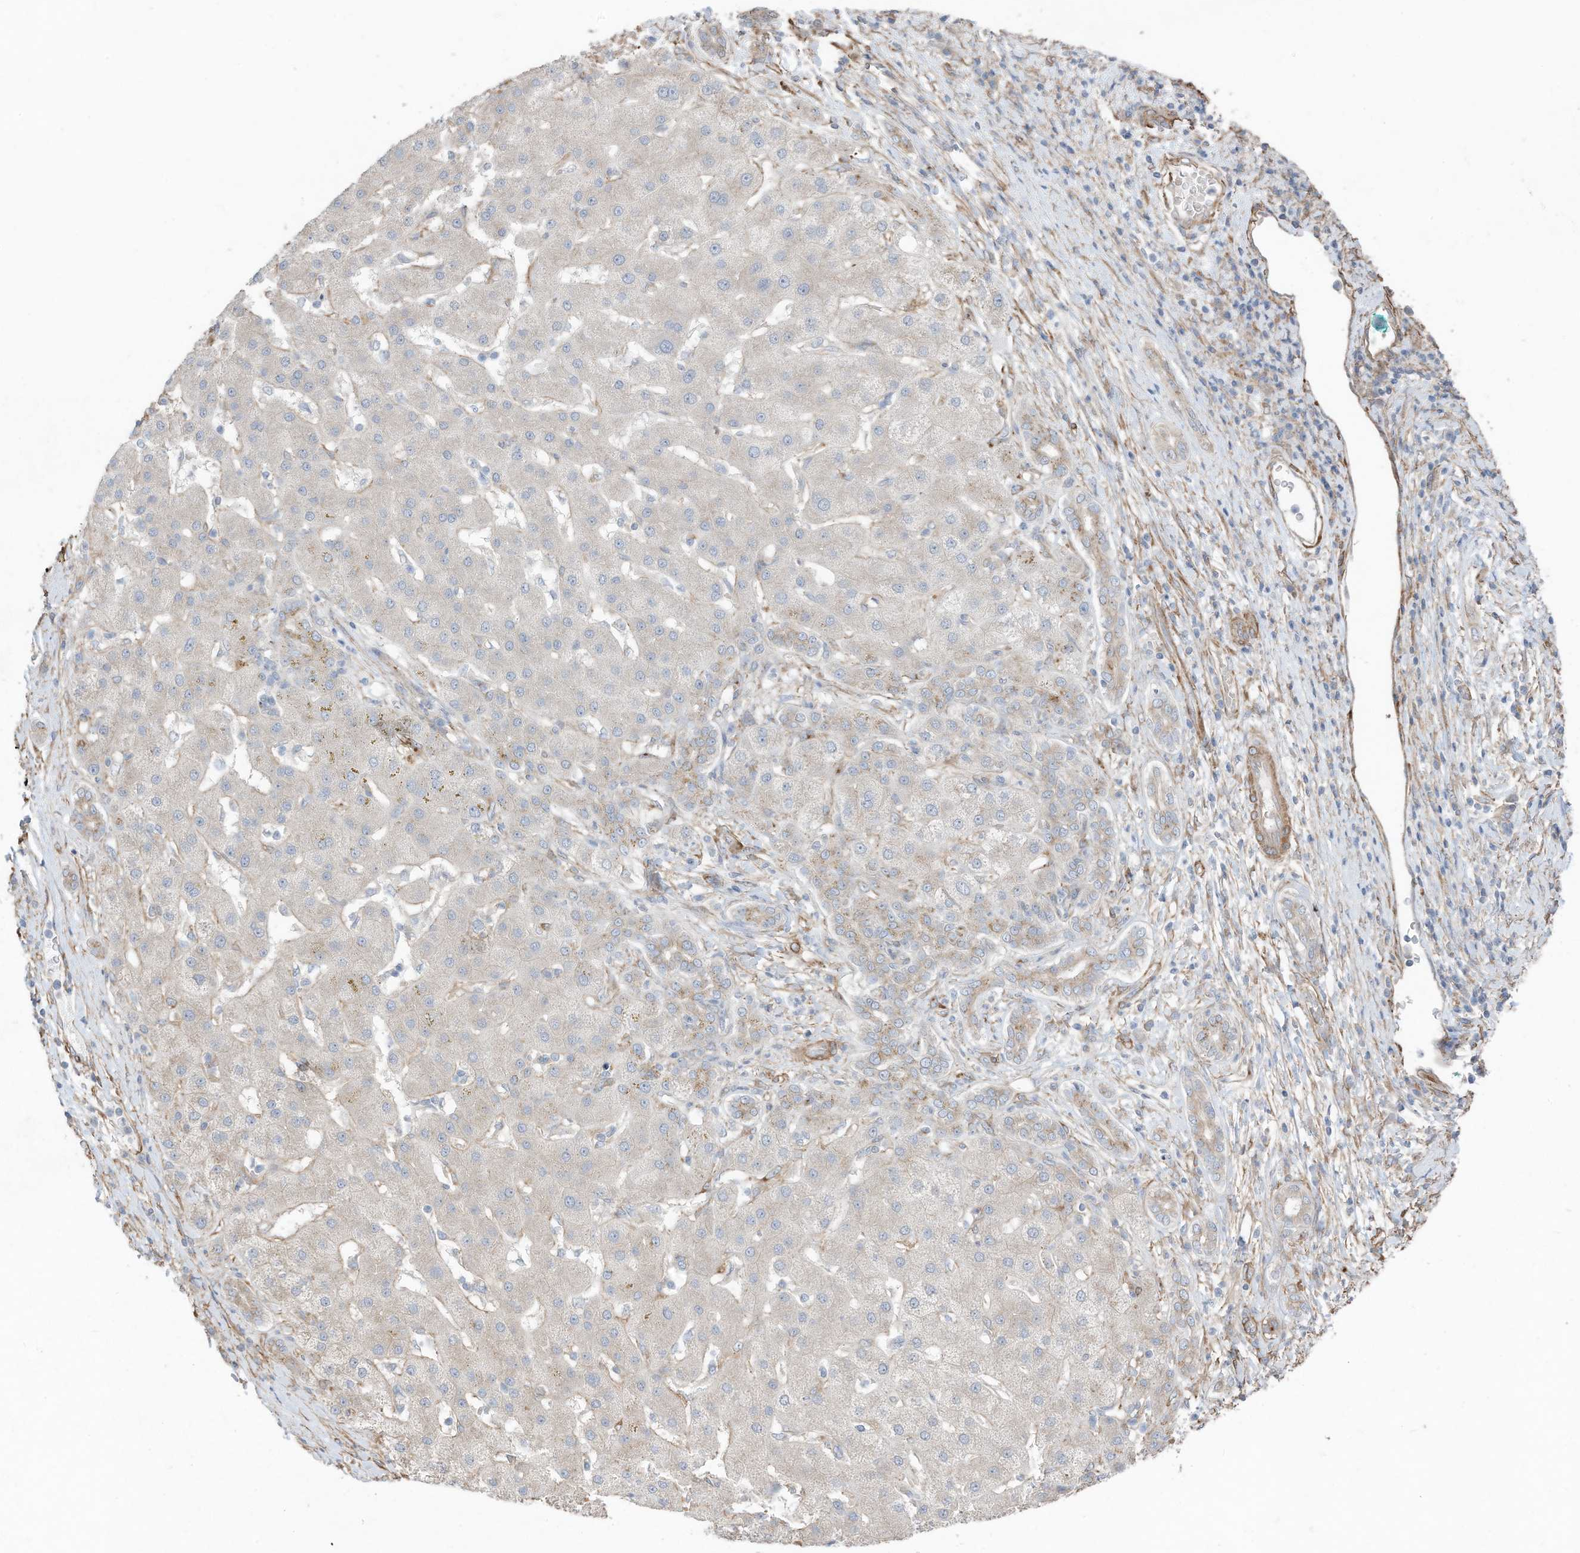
{"staining": {"intensity": "negative", "quantity": "none", "location": "none"}, "tissue": "liver cancer", "cell_type": "Tumor cells", "image_type": "cancer", "snomed": [{"axis": "morphology", "description": "Carcinoma, Hepatocellular, NOS"}, {"axis": "topography", "description": "Liver"}], "caption": "This histopathology image is of liver hepatocellular carcinoma stained with immunohistochemistry to label a protein in brown with the nuclei are counter-stained blue. There is no positivity in tumor cells.", "gene": "SLC17A7", "patient": {"sex": "male", "age": 65}}